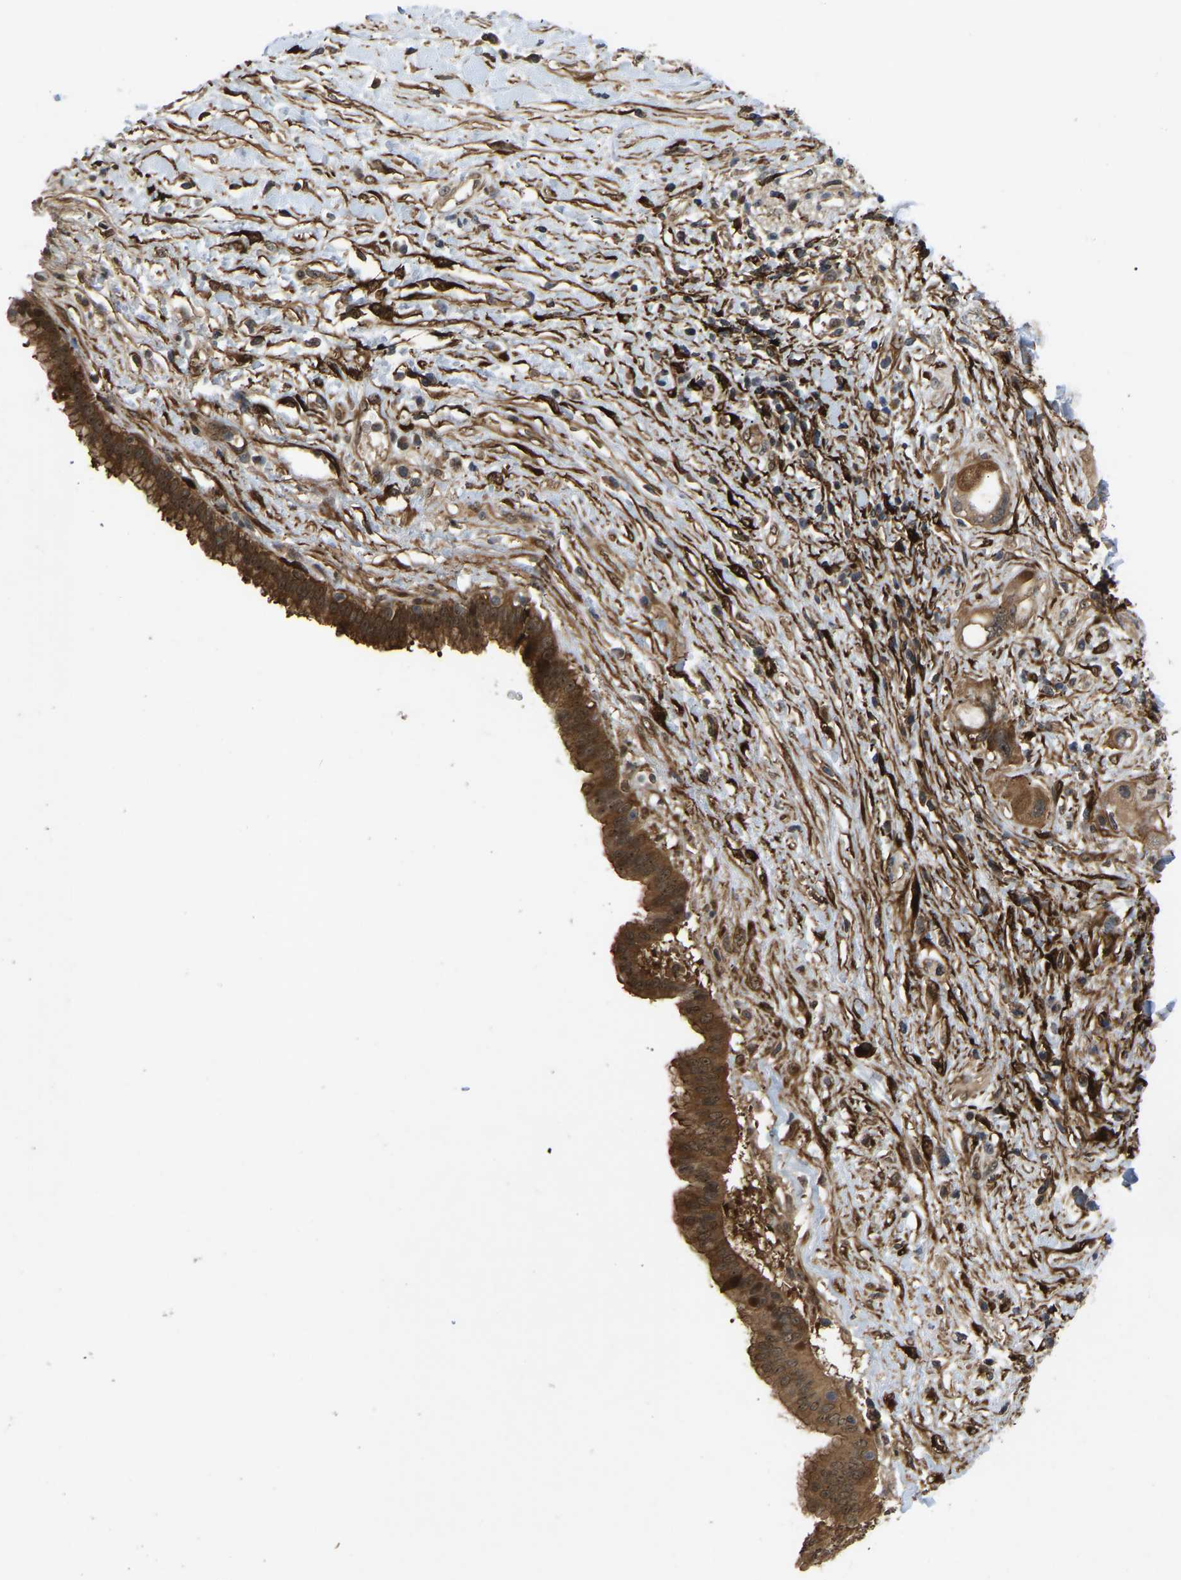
{"staining": {"intensity": "strong", "quantity": ">75%", "location": "cytoplasmic/membranous"}, "tissue": "pancreatic cancer", "cell_type": "Tumor cells", "image_type": "cancer", "snomed": [{"axis": "morphology", "description": "Adenocarcinoma, NOS"}, {"axis": "topography", "description": "Pancreas"}], "caption": "This micrograph exhibits immunohistochemistry (IHC) staining of pancreatic cancer, with high strong cytoplasmic/membranous expression in approximately >75% of tumor cells.", "gene": "LIMK2", "patient": {"sex": "female", "age": 56}}